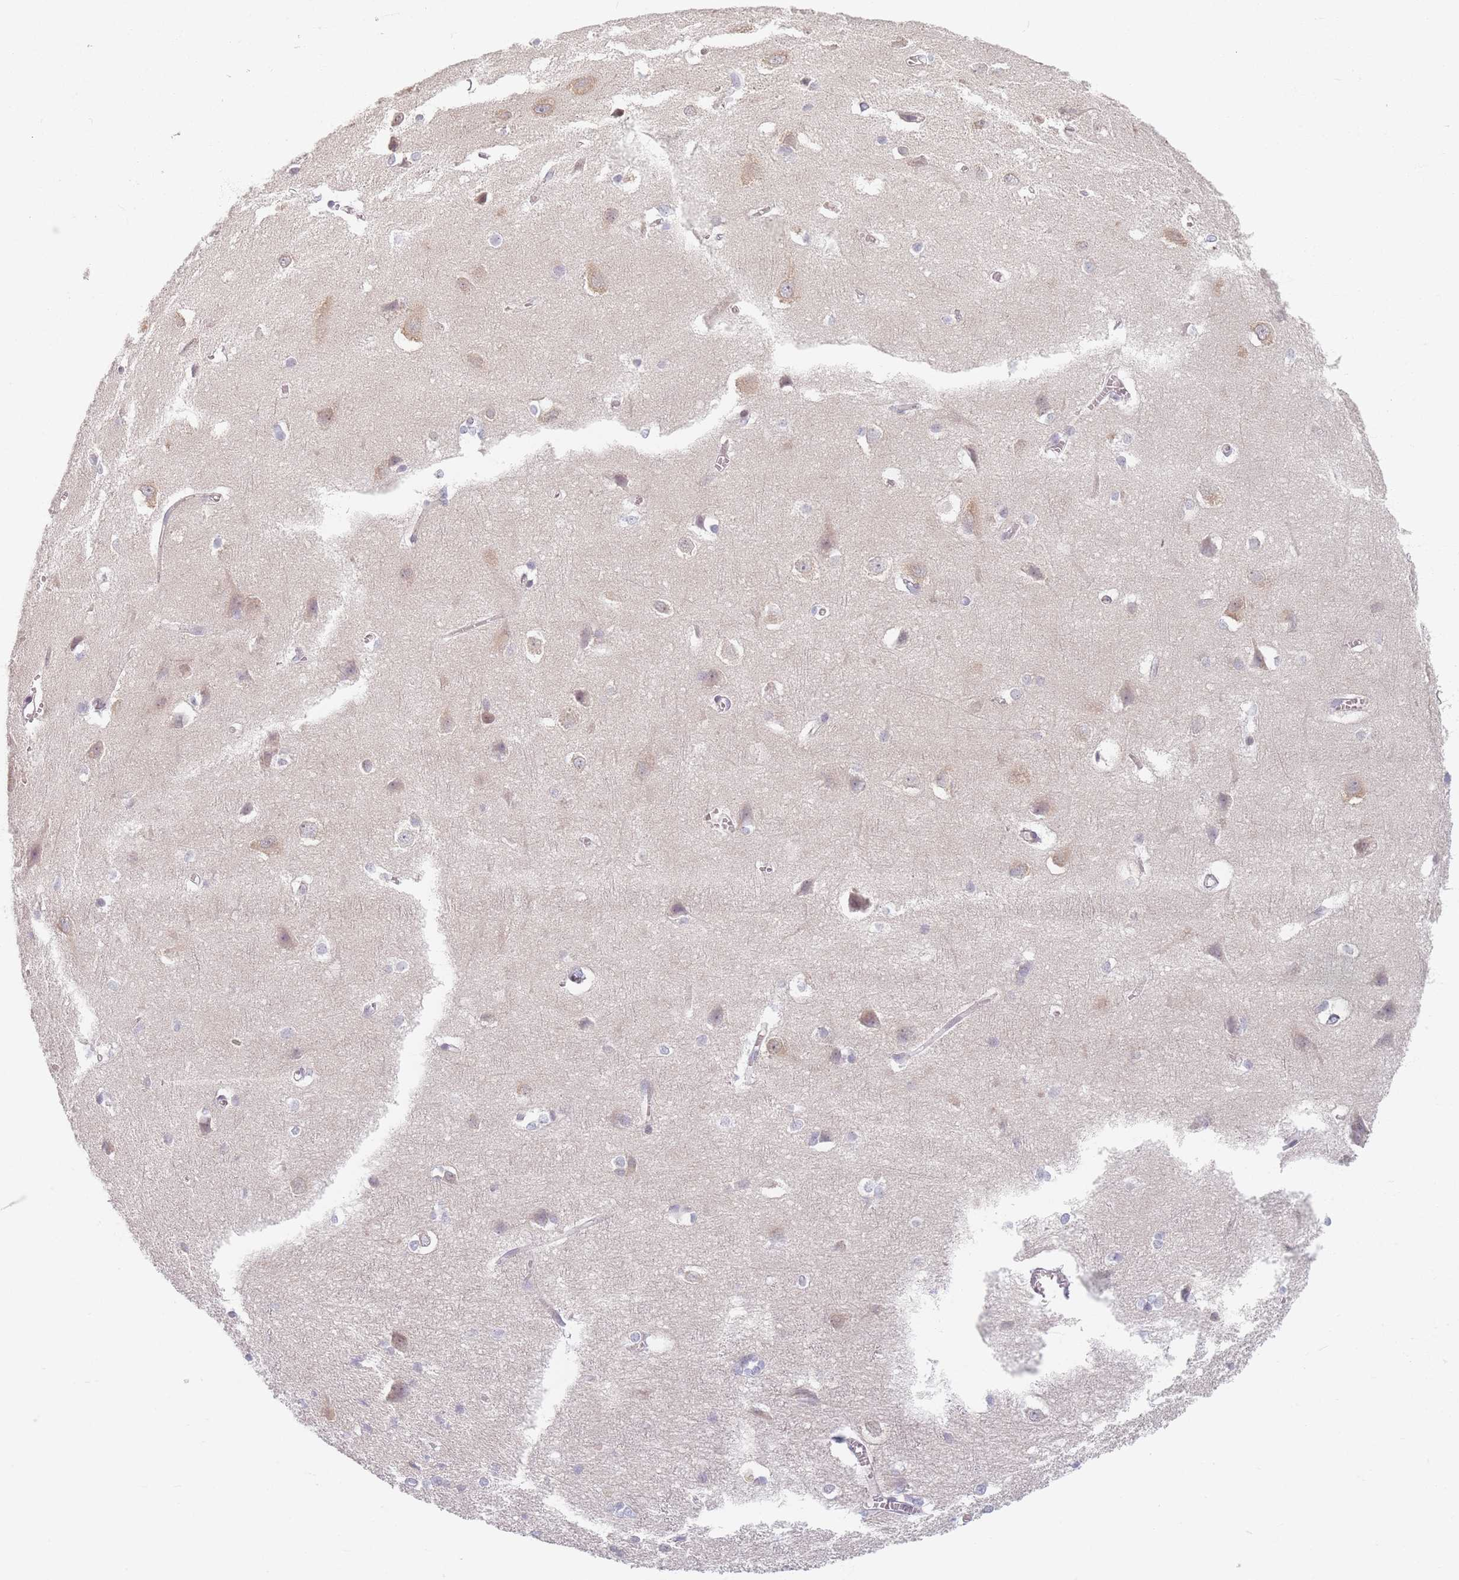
{"staining": {"intensity": "negative", "quantity": "none", "location": "none"}, "tissue": "cerebral cortex", "cell_type": "Endothelial cells", "image_type": "normal", "snomed": [{"axis": "morphology", "description": "Normal tissue, NOS"}, {"axis": "topography", "description": "Cerebral cortex"}], "caption": "This is an immunohistochemistry micrograph of unremarkable cerebral cortex. There is no expression in endothelial cells.", "gene": "TMOD1", "patient": {"sex": "male", "age": 37}}